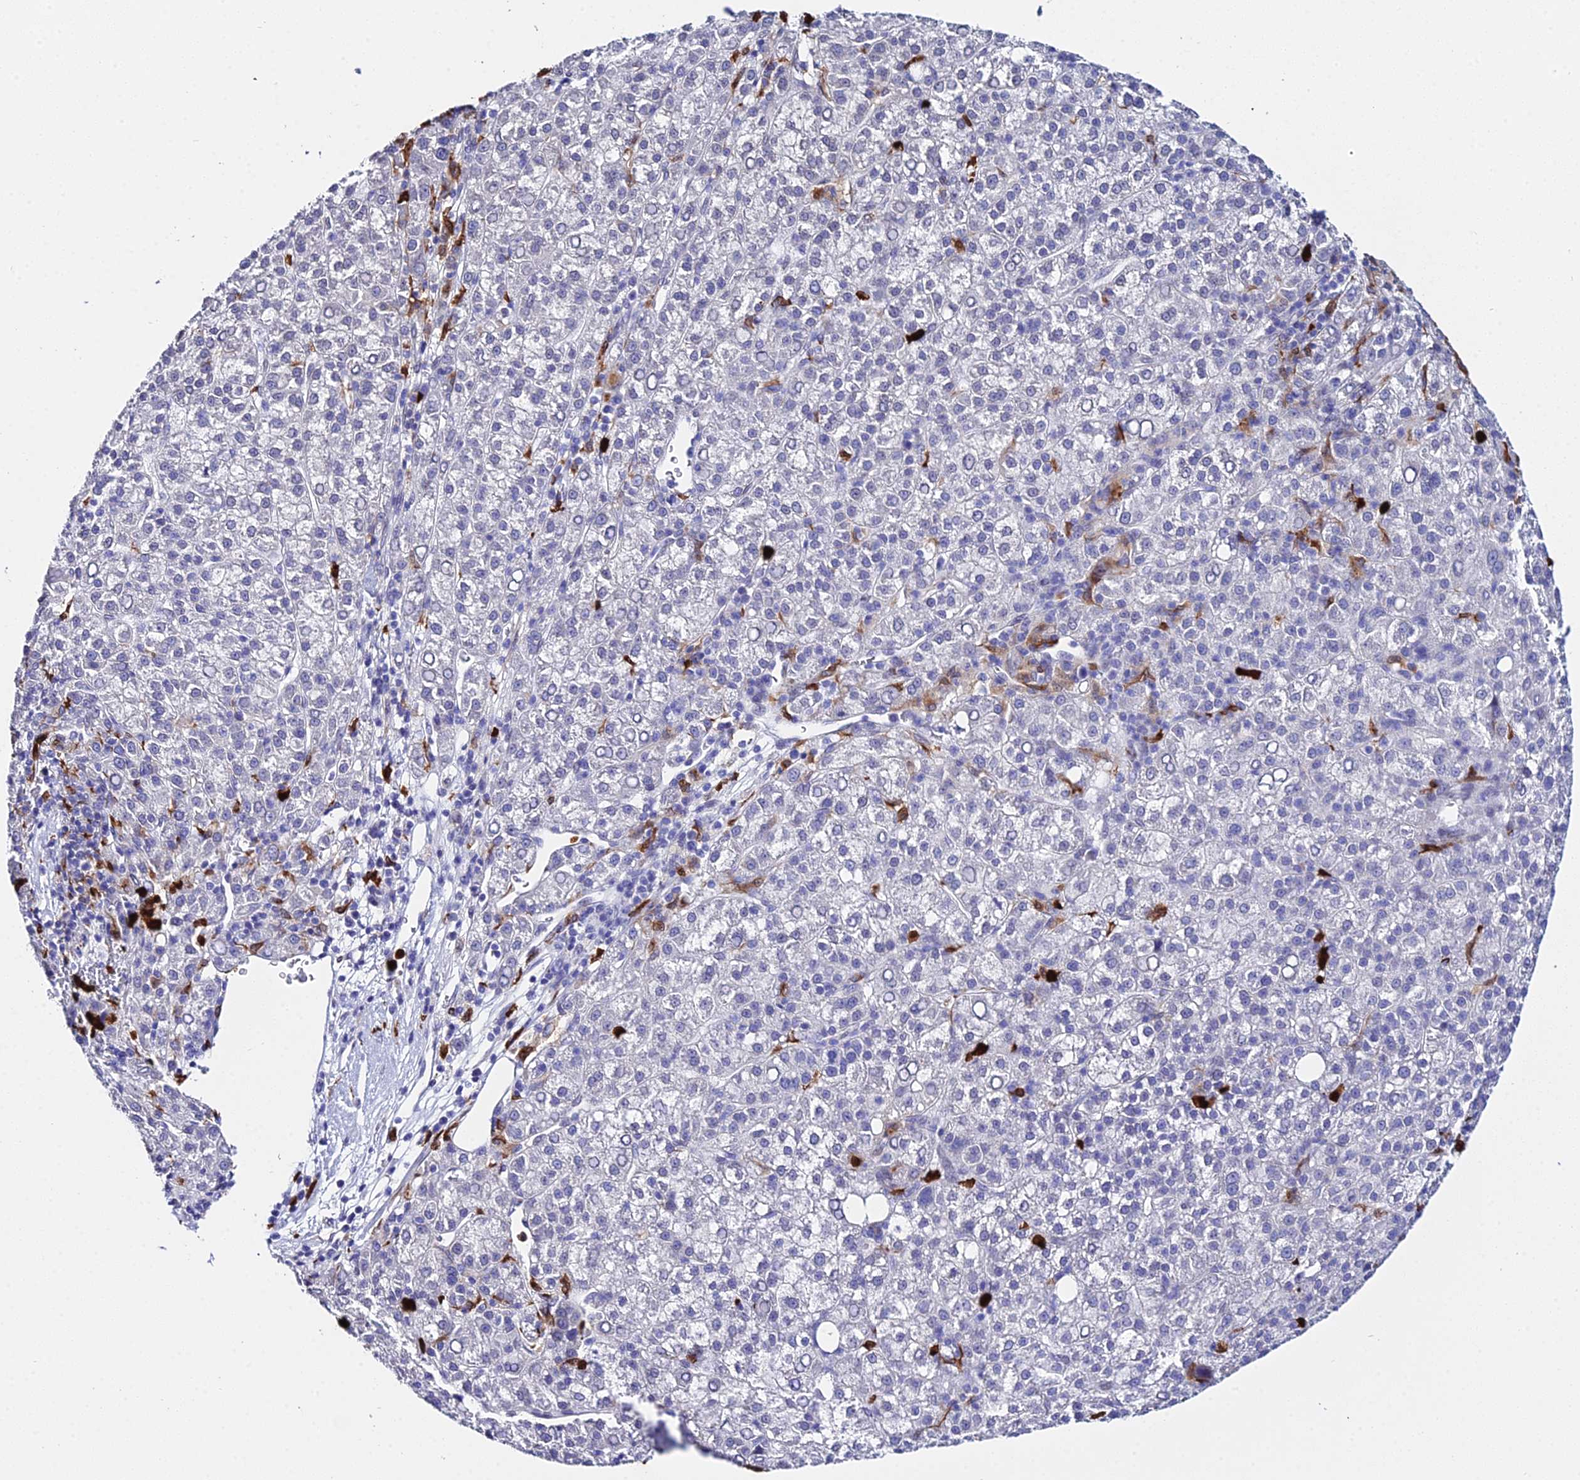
{"staining": {"intensity": "negative", "quantity": "none", "location": "none"}, "tissue": "liver cancer", "cell_type": "Tumor cells", "image_type": "cancer", "snomed": [{"axis": "morphology", "description": "Carcinoma, Hepatocellular, NOS"}, {"axis": "topography", "description": "Liver"}], "caption": "DAB (3,3'-diaminobenzidine) immunohistochemical staining of human liver cancer shows no significant positivity in tumor cells.", "gene": "MCM10", "patient": {"sex": "female", "age": 58}}